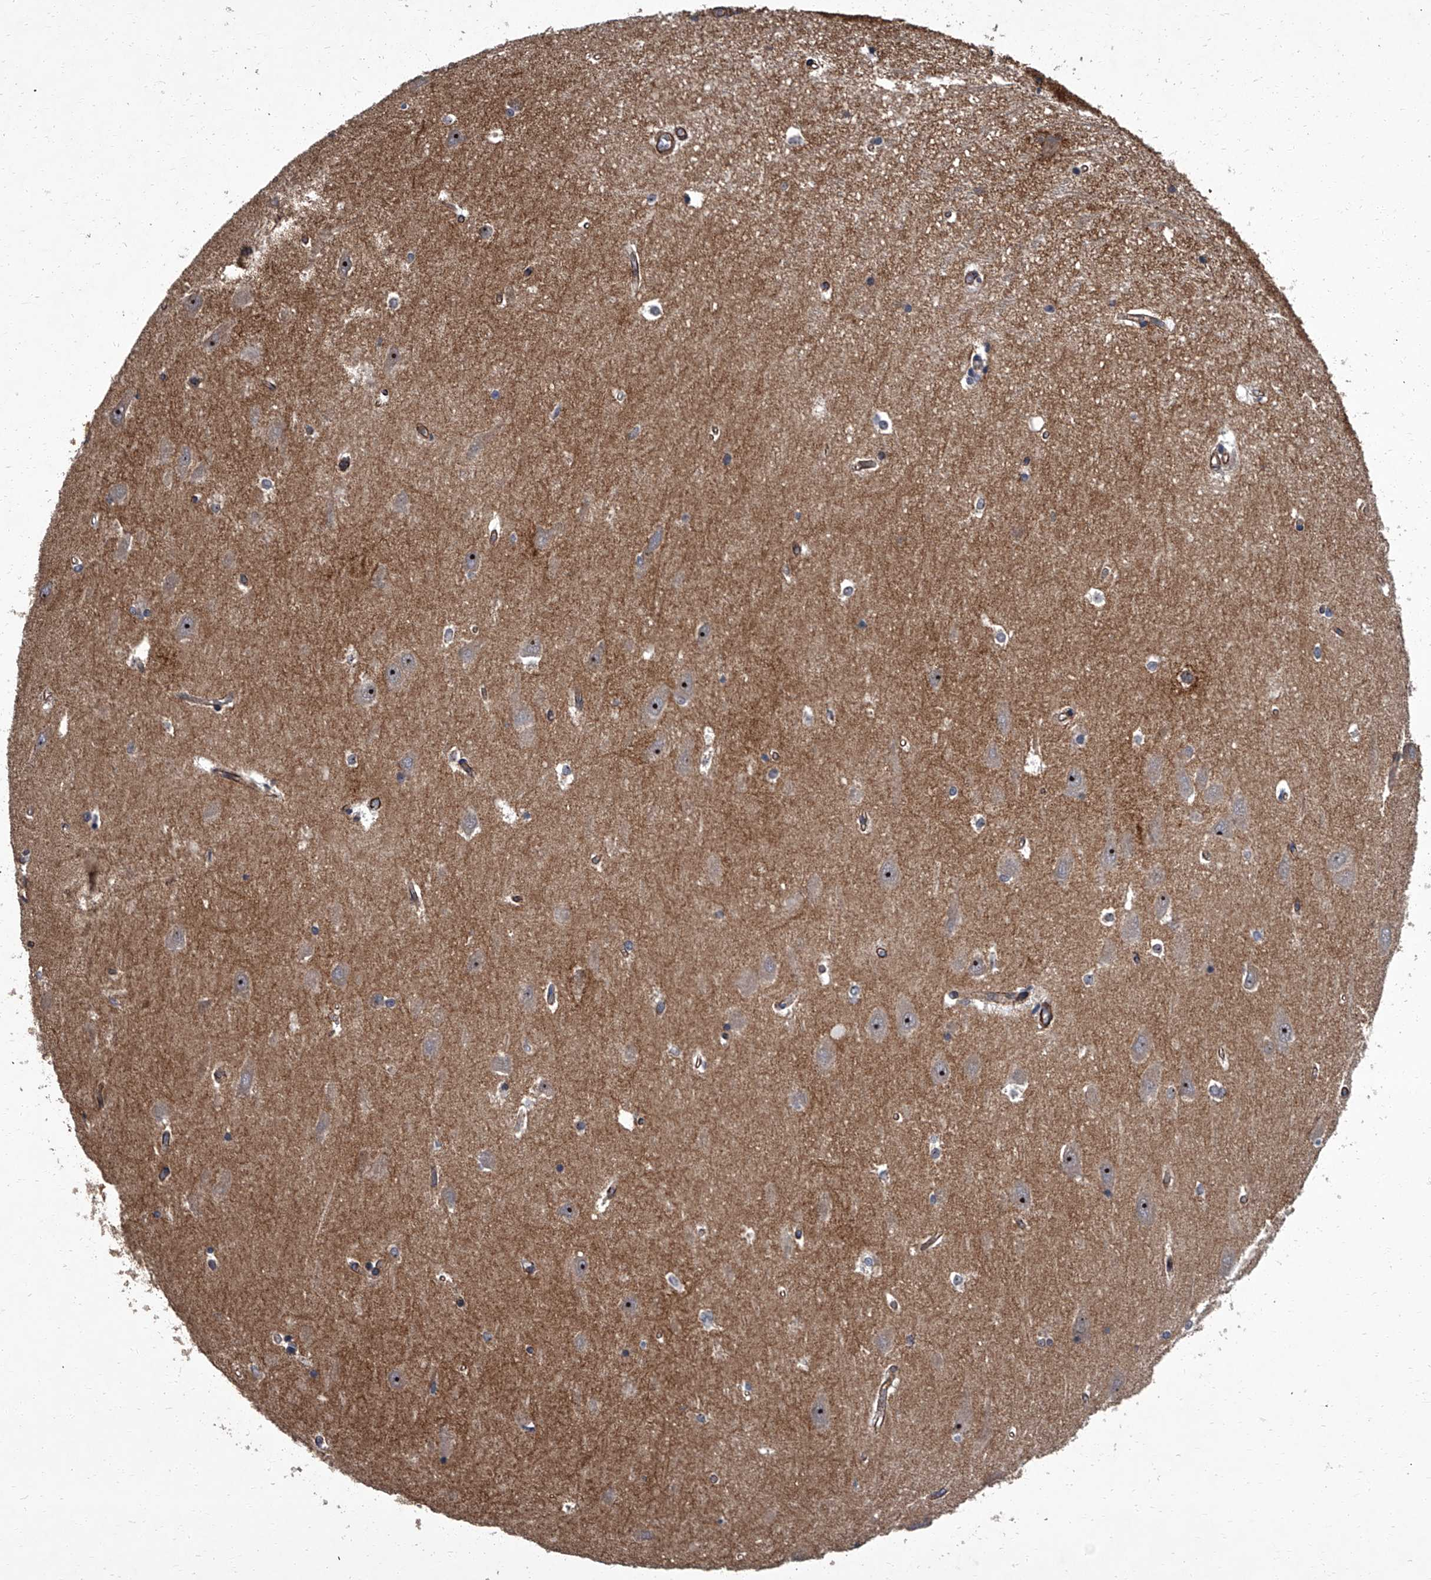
{"staining": {"intensity": "weak", "quantity": "25%-75%", "location": "cytoplasmic/membranous"}, "tissue": "hippocampus", "cell_type": "Glial cells", "image_type": "normal", "snomed": [{"axis": "morphology", "description": "Normal tissue, NOS"}, {"axis": "topography", "description": "Hippocampus"}], "caption": "Protein staining shows weak cytoplasmic/membranous positivity in approximately 25%-75% of glial cells in unremarkable hippocampus.", "gene": "SIRT4", "patient": {"sex": "male", "age": 45}}